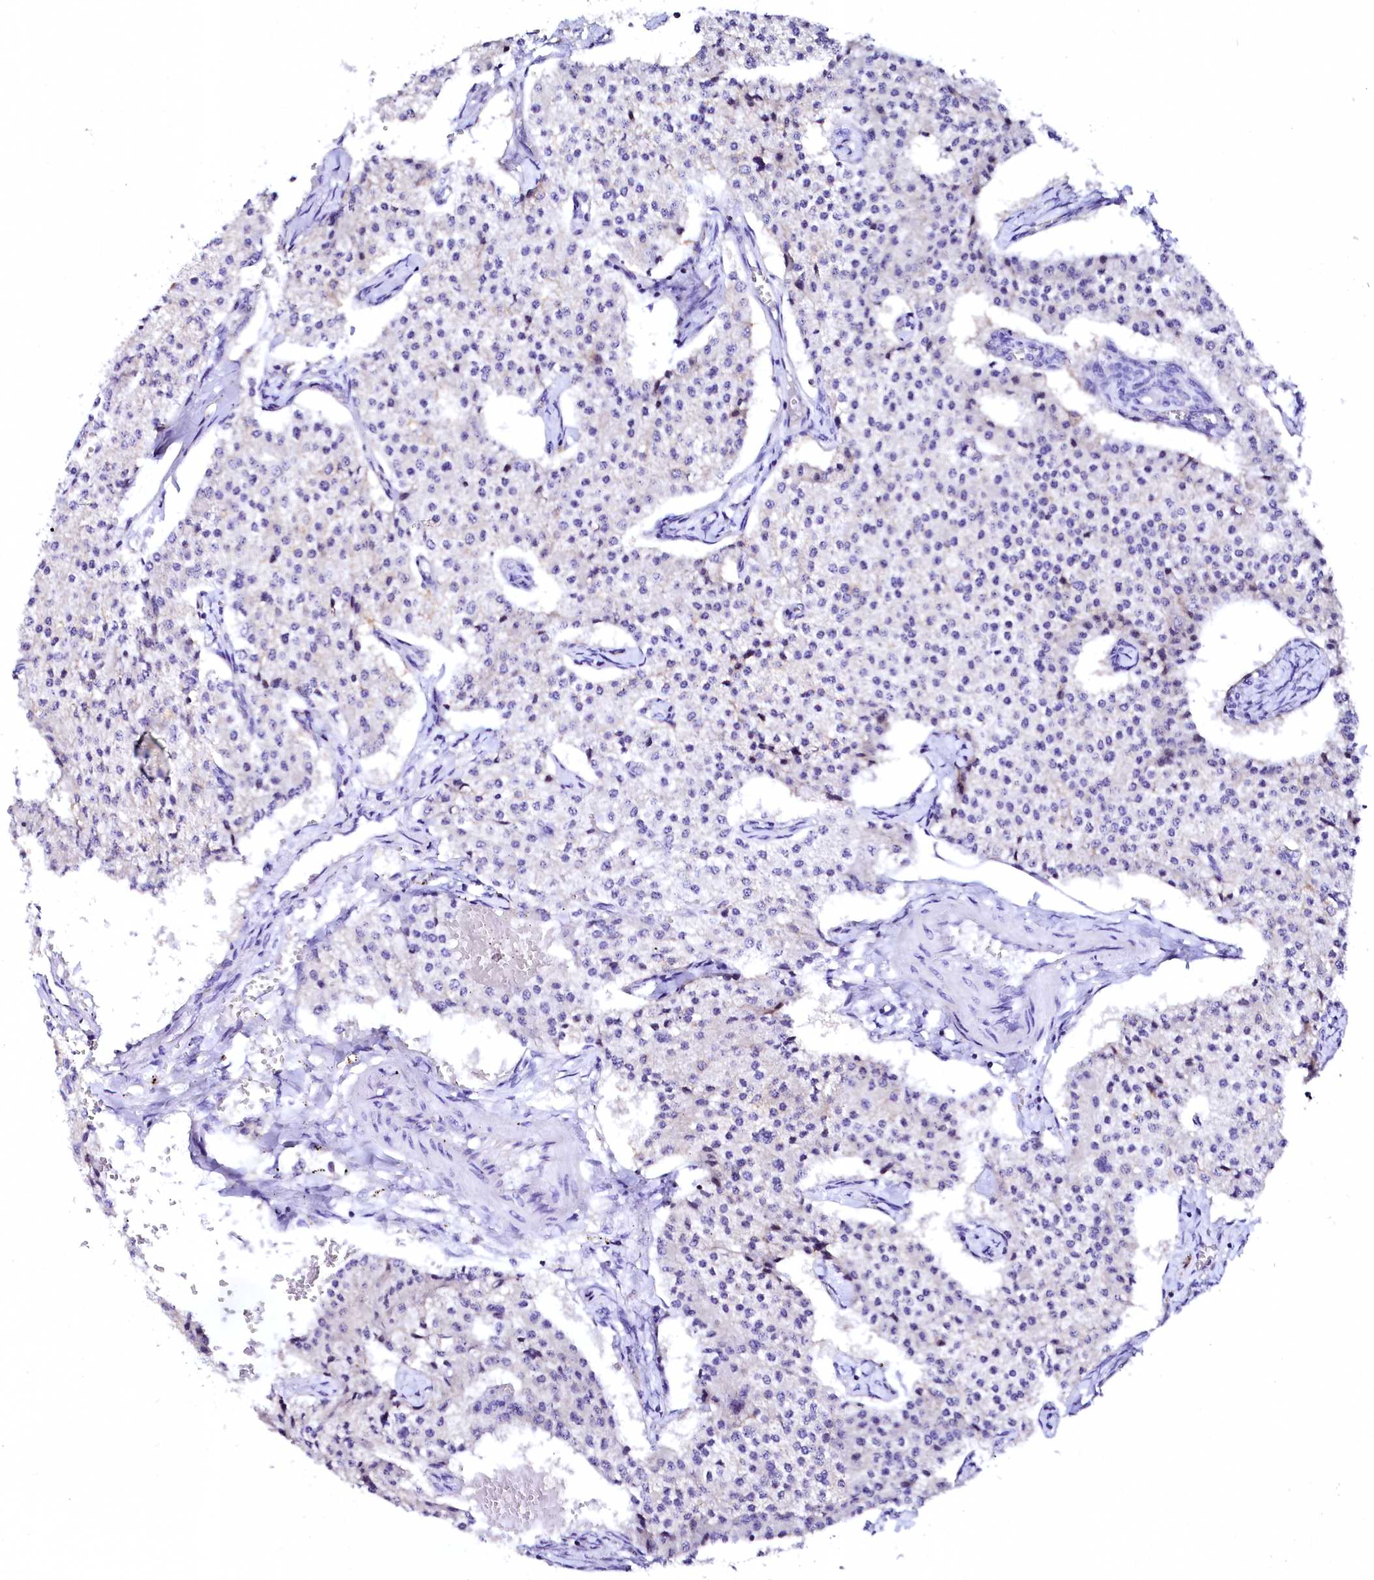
{"staining": {"intensity": "negative", "quantity": "none", "location": "none"}, "tissue": "carcinoid", "cell_type": "Tumor cells", "image_type": "cancer", "snomed": [{"axis": "morphology", "description": "Carcinoid, malignant, NOS"}, {"axis": "topography", "description": "Colon"}], "caption": "Immunohistochemistry (IHC) of human carcinoid exhibits no staining in tumor cells. (Stains: DAB (3,3'-diaminobenzidine) immunohistochemistry (IHC) with hematoxylin counter stain, Microscopy: brightfield microscopy at high magnification).", "gene": "NALF1", "patient": {"sex": "female", "age": 52}}